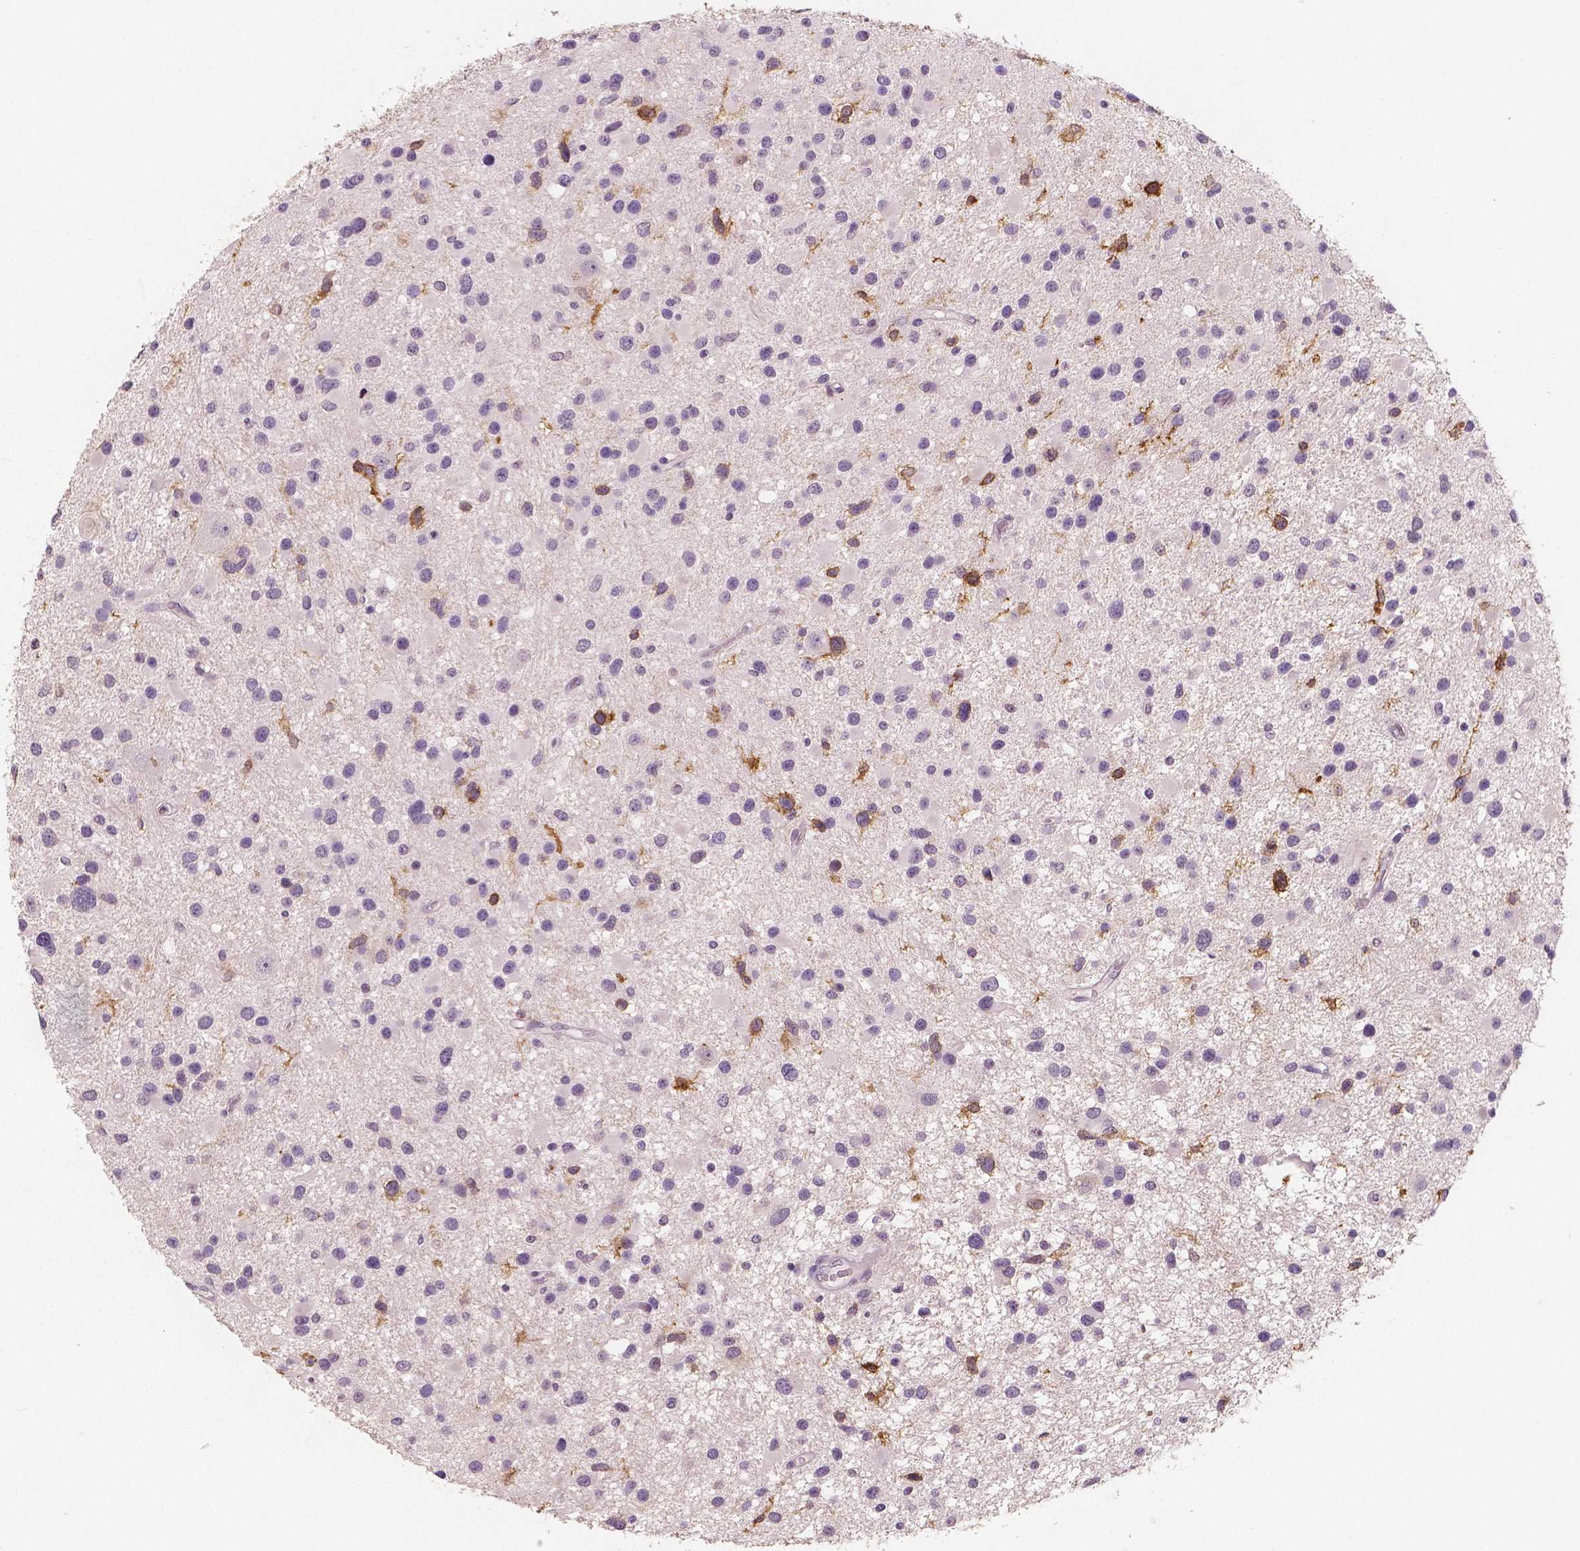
{"staining": {"intensity": "negative", "quantity": "none", "location": "none"}, "tissue": "glioma", "cell_type": "Tumor cells", "image_type": "cancer", "snomed": [{"axis": "morphology", "description": "Glioma, malignant, Low grade"}, {"axis": "topography", "description": "Brain"}], "caption": "Tumor cells show no significant protein staining in glioma.", "gene": "KIT", "patient": {"sex": "female", "age": 32}}